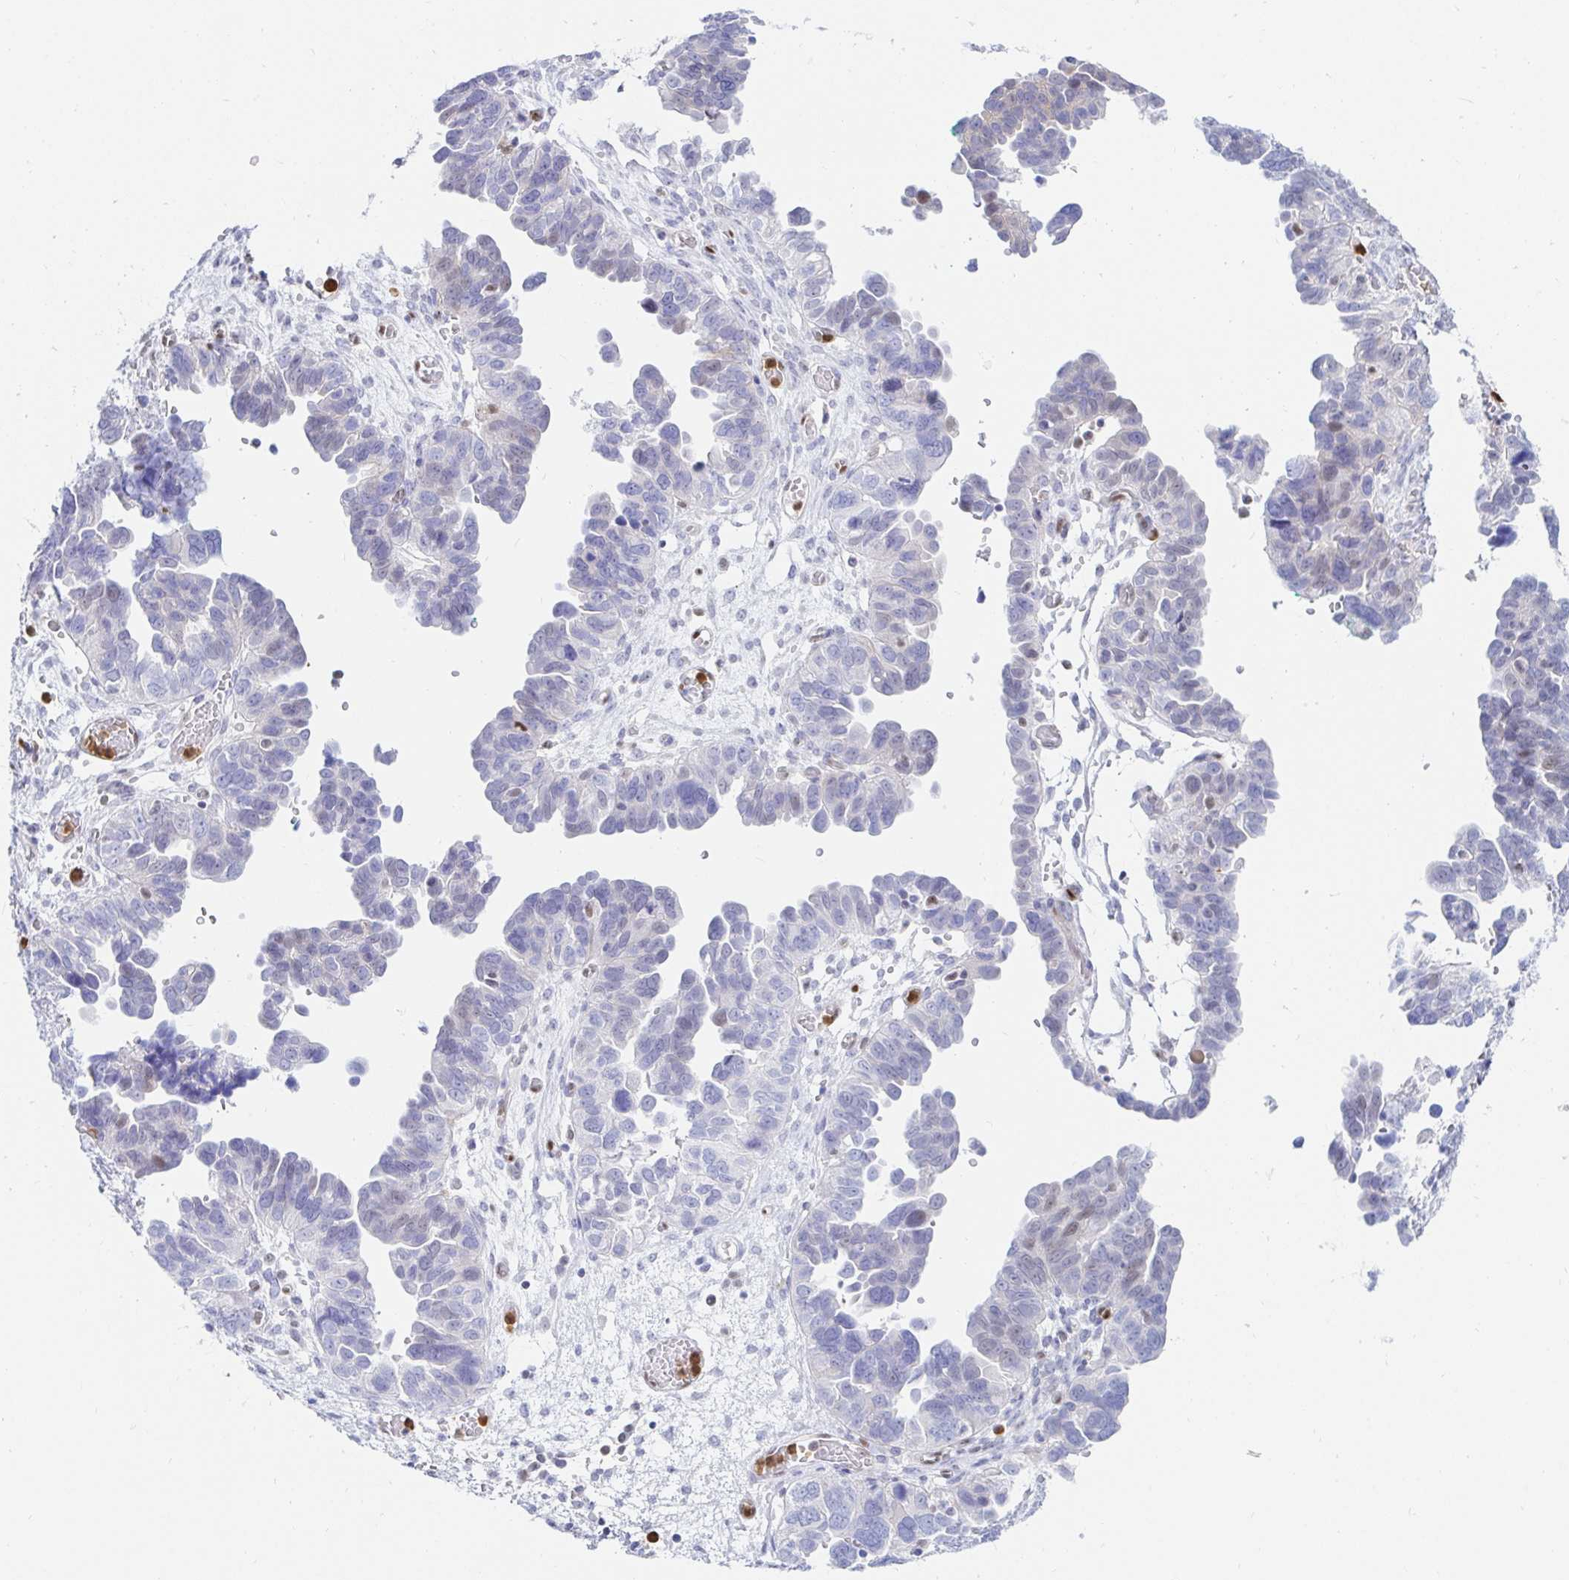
{"staining": {"intensity": "negative", "quantity": "none", "location": "none"}, "tissue": "ovarian cancer", "cell_type": "Tumor cells", "image_type": "cancer", "snomed": [{"axis": "morphology", "description": "Cystadenocarcinoma, serous, NOS"}, {"axis": "topography", "description": "Ovary"}], "caption": "Tumor cells are negative for protein expression in human ovarian cancer (serous cystadenocarcinoma).", "gene": "HINFP", "patient": {"sex": "female", "age": 64}}